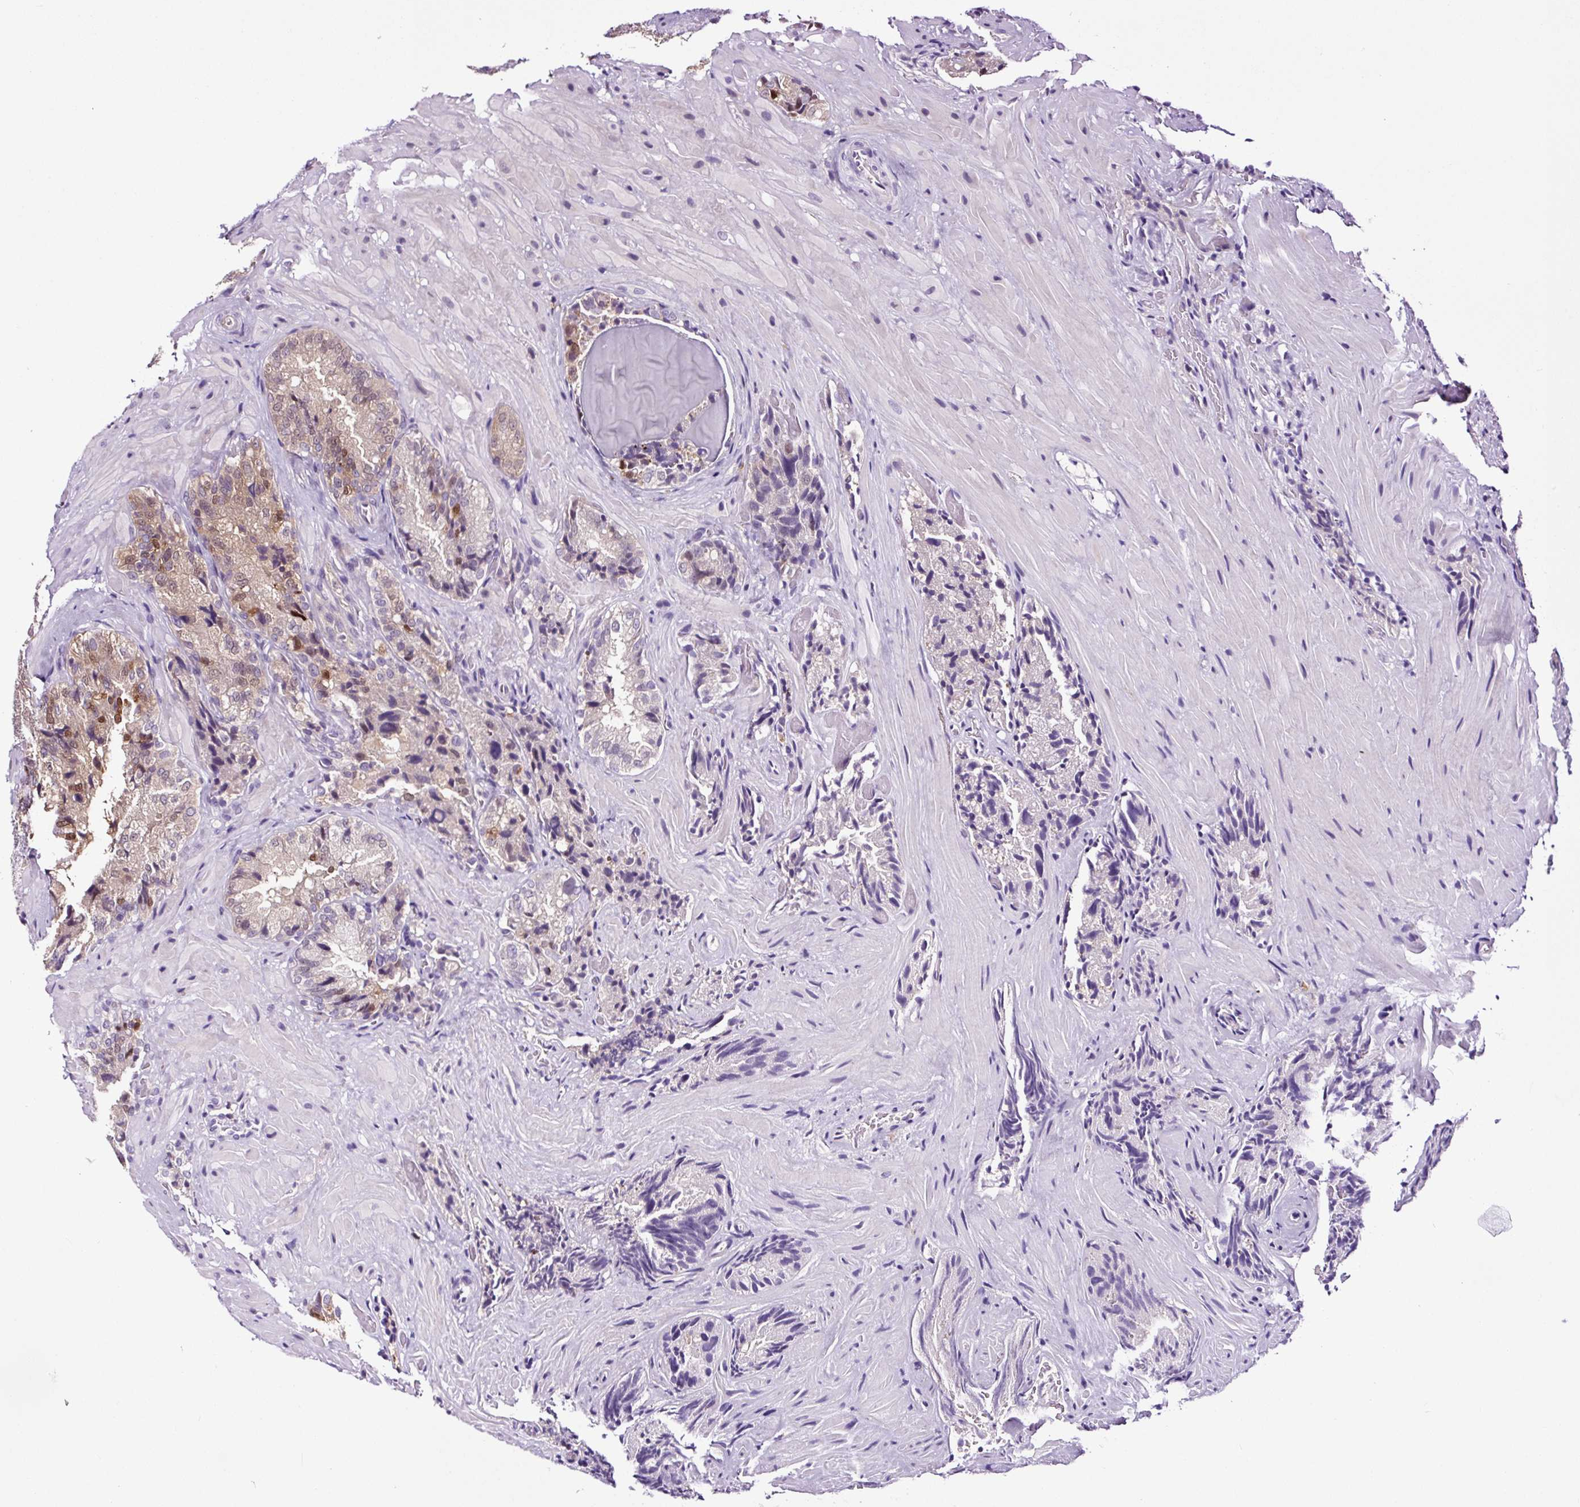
{"staining": {"intensity": "strong", "quantity": "<25%", "location": "nuclear"}, "tissue": "seminal vesicle", "cell_type": "Glandular cells", "image_type": "normal", "snomed": [{"axis": "morphology", "description": "Normal tissue, NOS"}, {"axis": "topography", "description": "Prostate and seminal vesicle, NOS"}, {"axis": "topography", "description": "Prostate"}, {"axis": "topography", "description": "Seminal veicle"}], "caption": "Immunohistochemistry micrograph of unremarkable seminal vesicle stained for a protein (brown), which shows medium levels of strong nuclear staining in approximately <25% of glandular cells.", "gene": "TAFA3", "patient": {"sex": "male", "age": 67}}